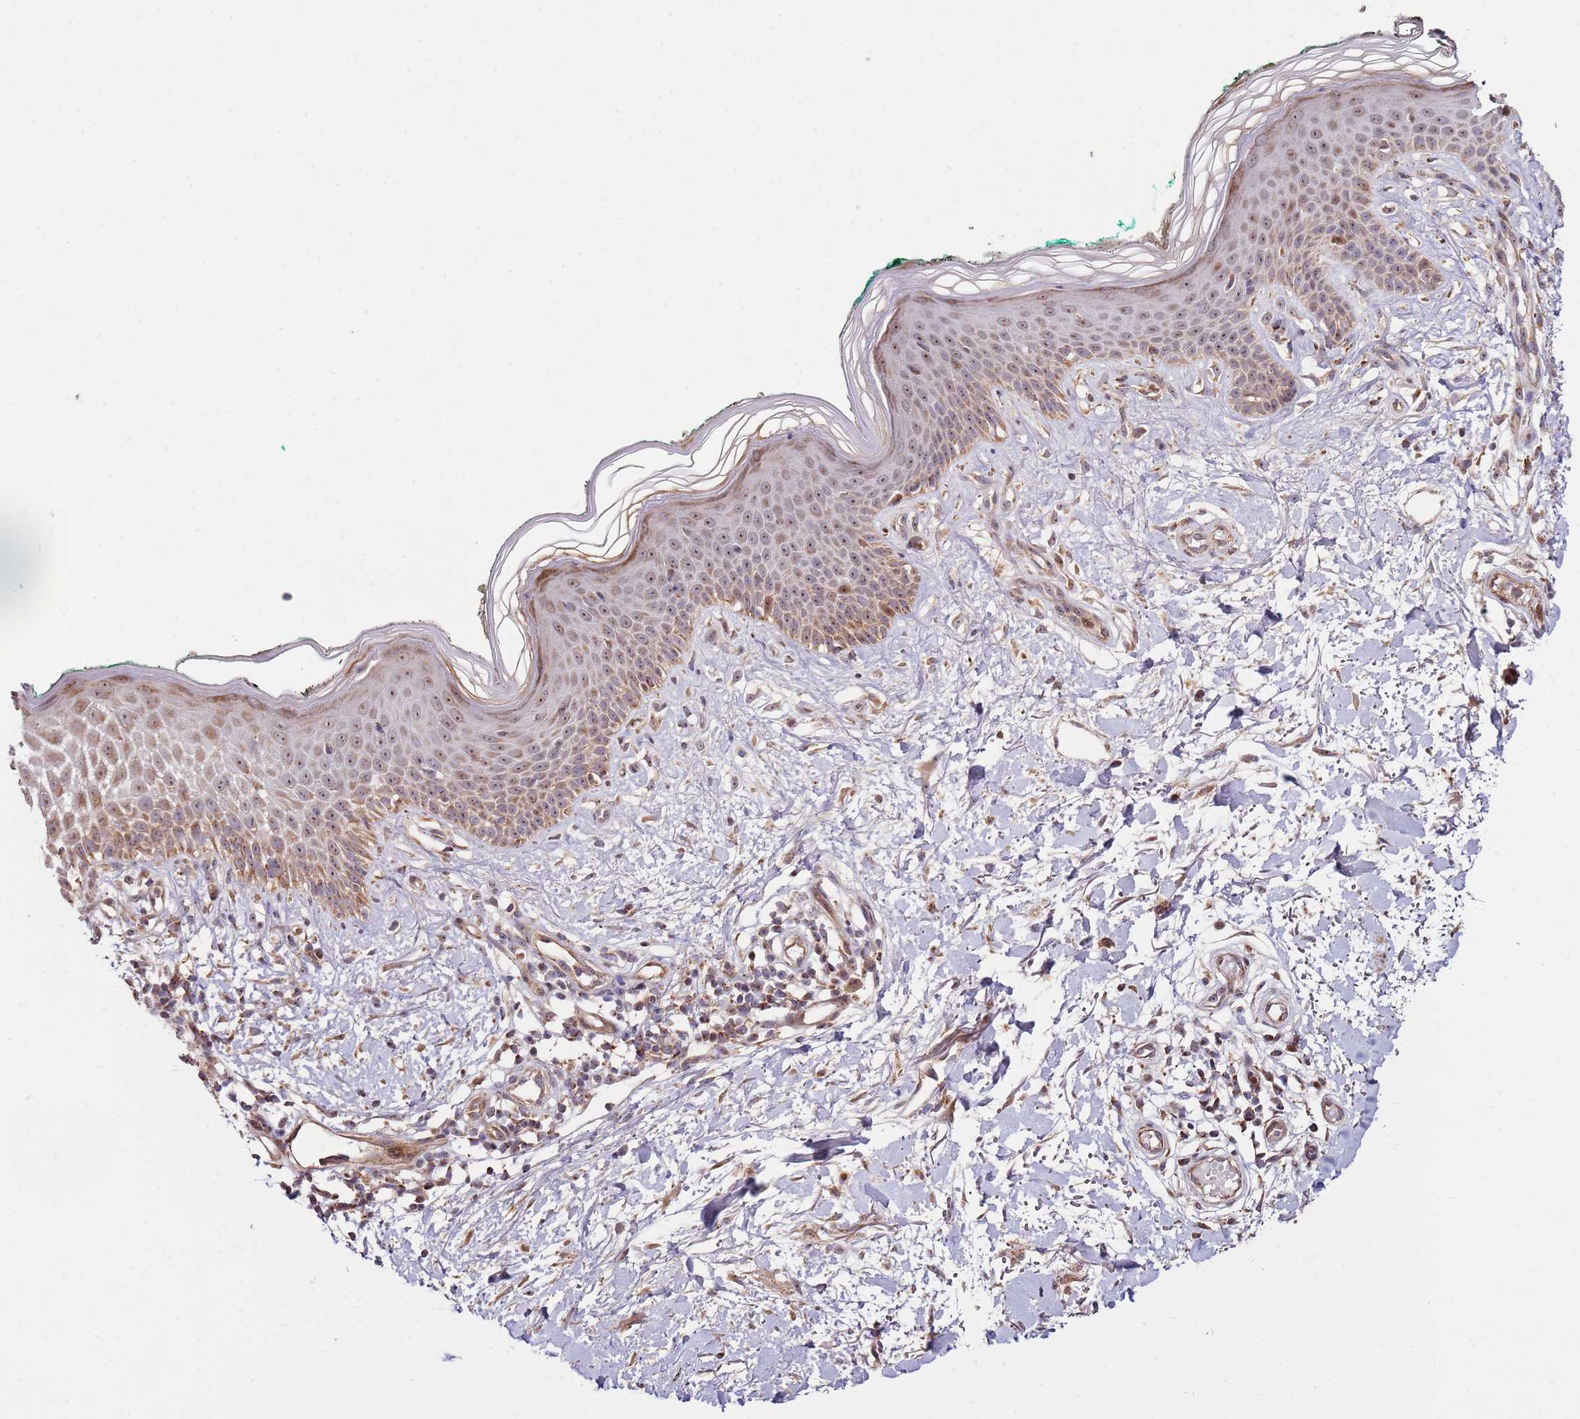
{"staining": {"intensity": "moderate", "quantity": ">75%", "location": "cytoplasmic/membranous"}, "tissue": "skin", "cell_type": "Fibroblasts", "image_type": "normal", "snomed": [{"axis": "morphology", "description": "Normal tissue, NOS"}, {"axis": "morphology", "description": "Malignant melanoma, NOS"}, {"axis": "topography", "description": "Skin"}], "caption": "DAB immunohistochemical staining of normal skin exhibits moderate cytoplasmic/membranous protein staining in approximately >75% of fibroblasts.", "gene": "KIF25", "patient": {"sex": "male", "age": 62}}